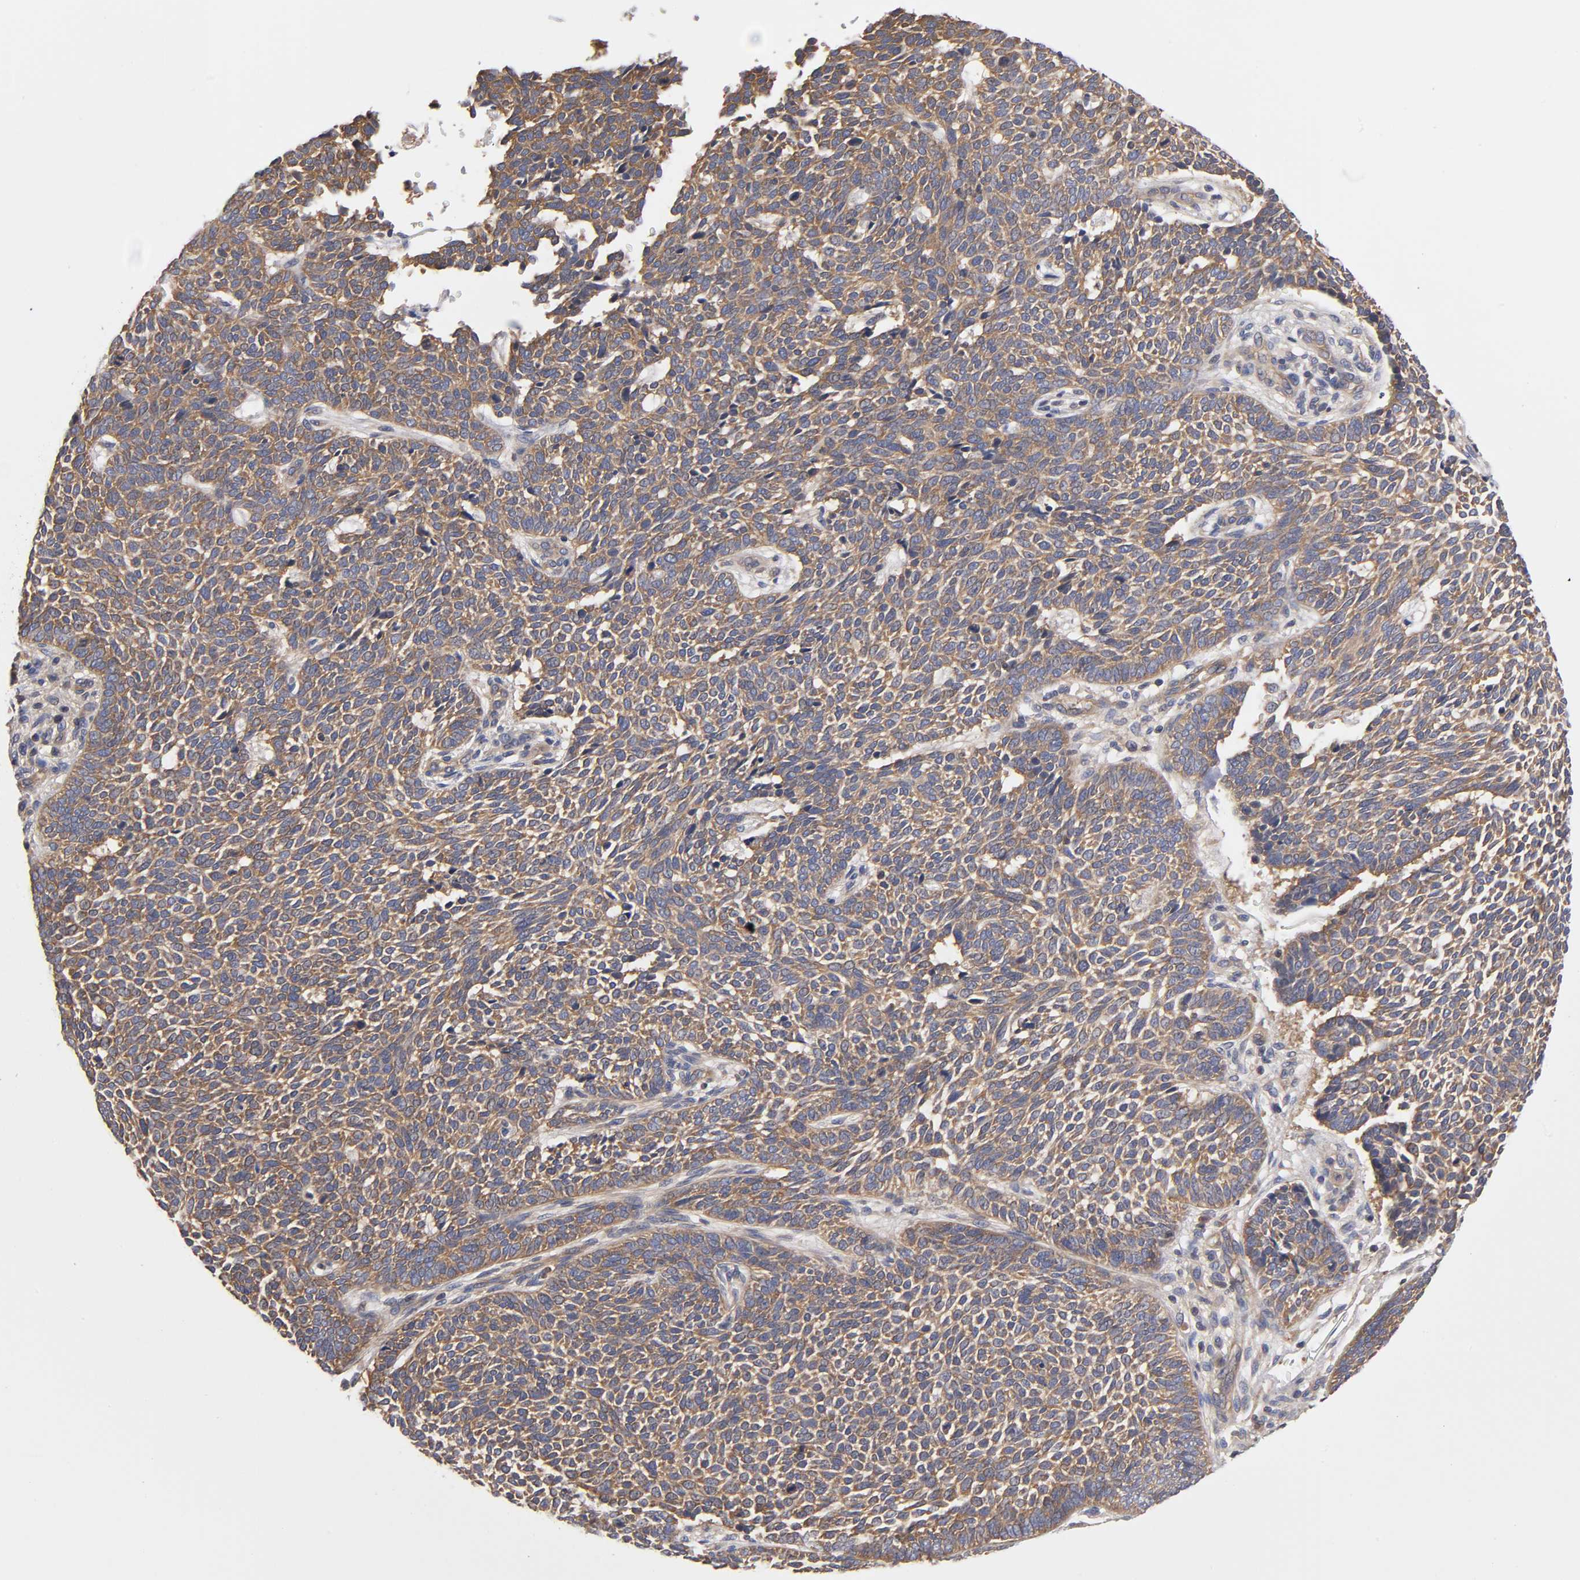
{"staining": {"intensity": "moderate", "quantity": ">75%", "location": "cytoplasmic/membranous"}, "tissue": "skin cancer", "cell_type": "Tumor cells", "image_type": "cancer", "snomed": [{"axis": "morphology", "description": "Normal tissue, NOS"}, {"axis": "morphology", "description": "Basal cell carcinoma"}, {"axis": "topography", "description": "Skin"}], "caption": "A medium amount of moderate cytoplasmic/membranous positivity is seen in approximately >75% of tumor cells in skin cancer (basal cell carcinoma) tissue.", "gene": "STRN3", "patient": {"sex": "male", "age": 87}}